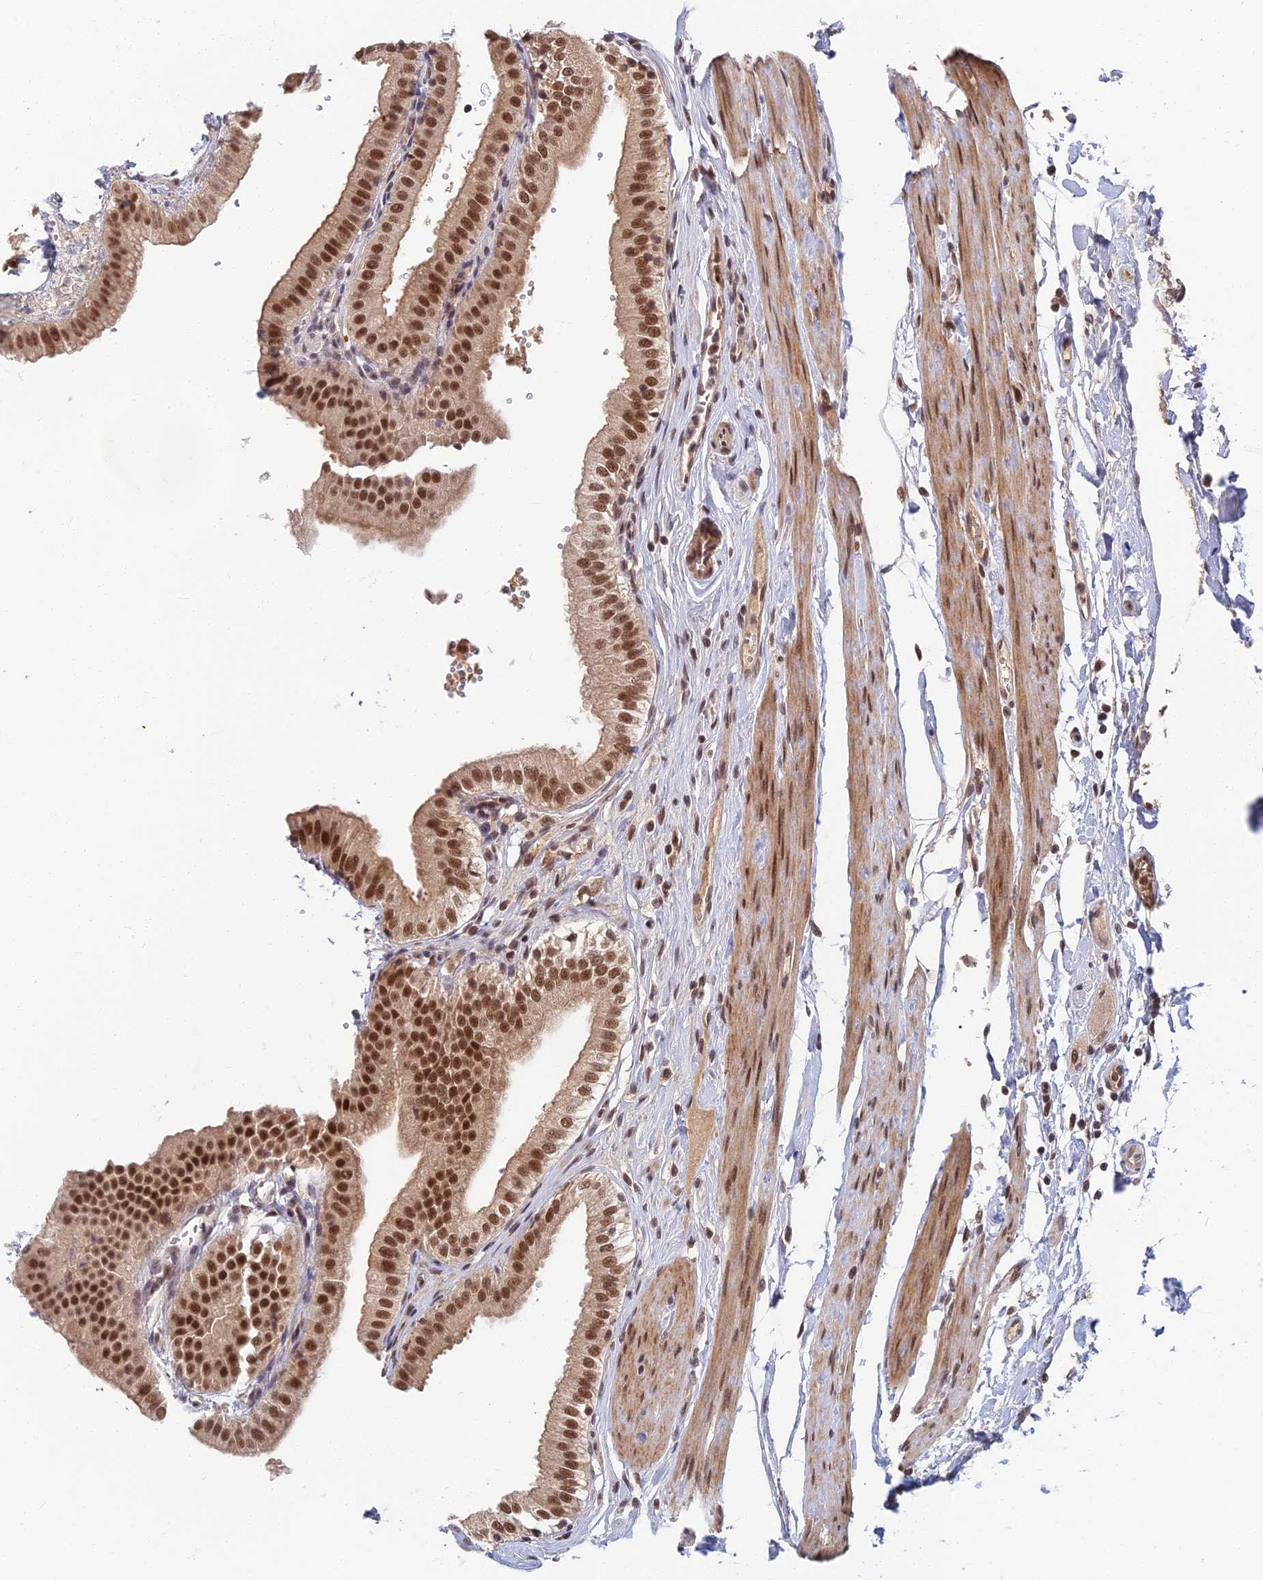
{"staining": {"intensity": "strong", "quantity": ">75%", "location": "cytoplasmic/membranous,nuclear"}, "tissue": "gallbladder", "cell_type": "Glandular cells", "image_type": "normal", "snomed": [{"axis": "morphology", "description": "Normal tissue, NOS"}, {"axis": "topography", "description": "Gallbladder"}], "caption": "Glandular cells show high levels of strong cytoplasmic/membranous,nuclear positivity in approximately >75% of cells in normal gallbladder.", "gene": "TCEA2", "patient": {"sex": "female", "age": 61}}